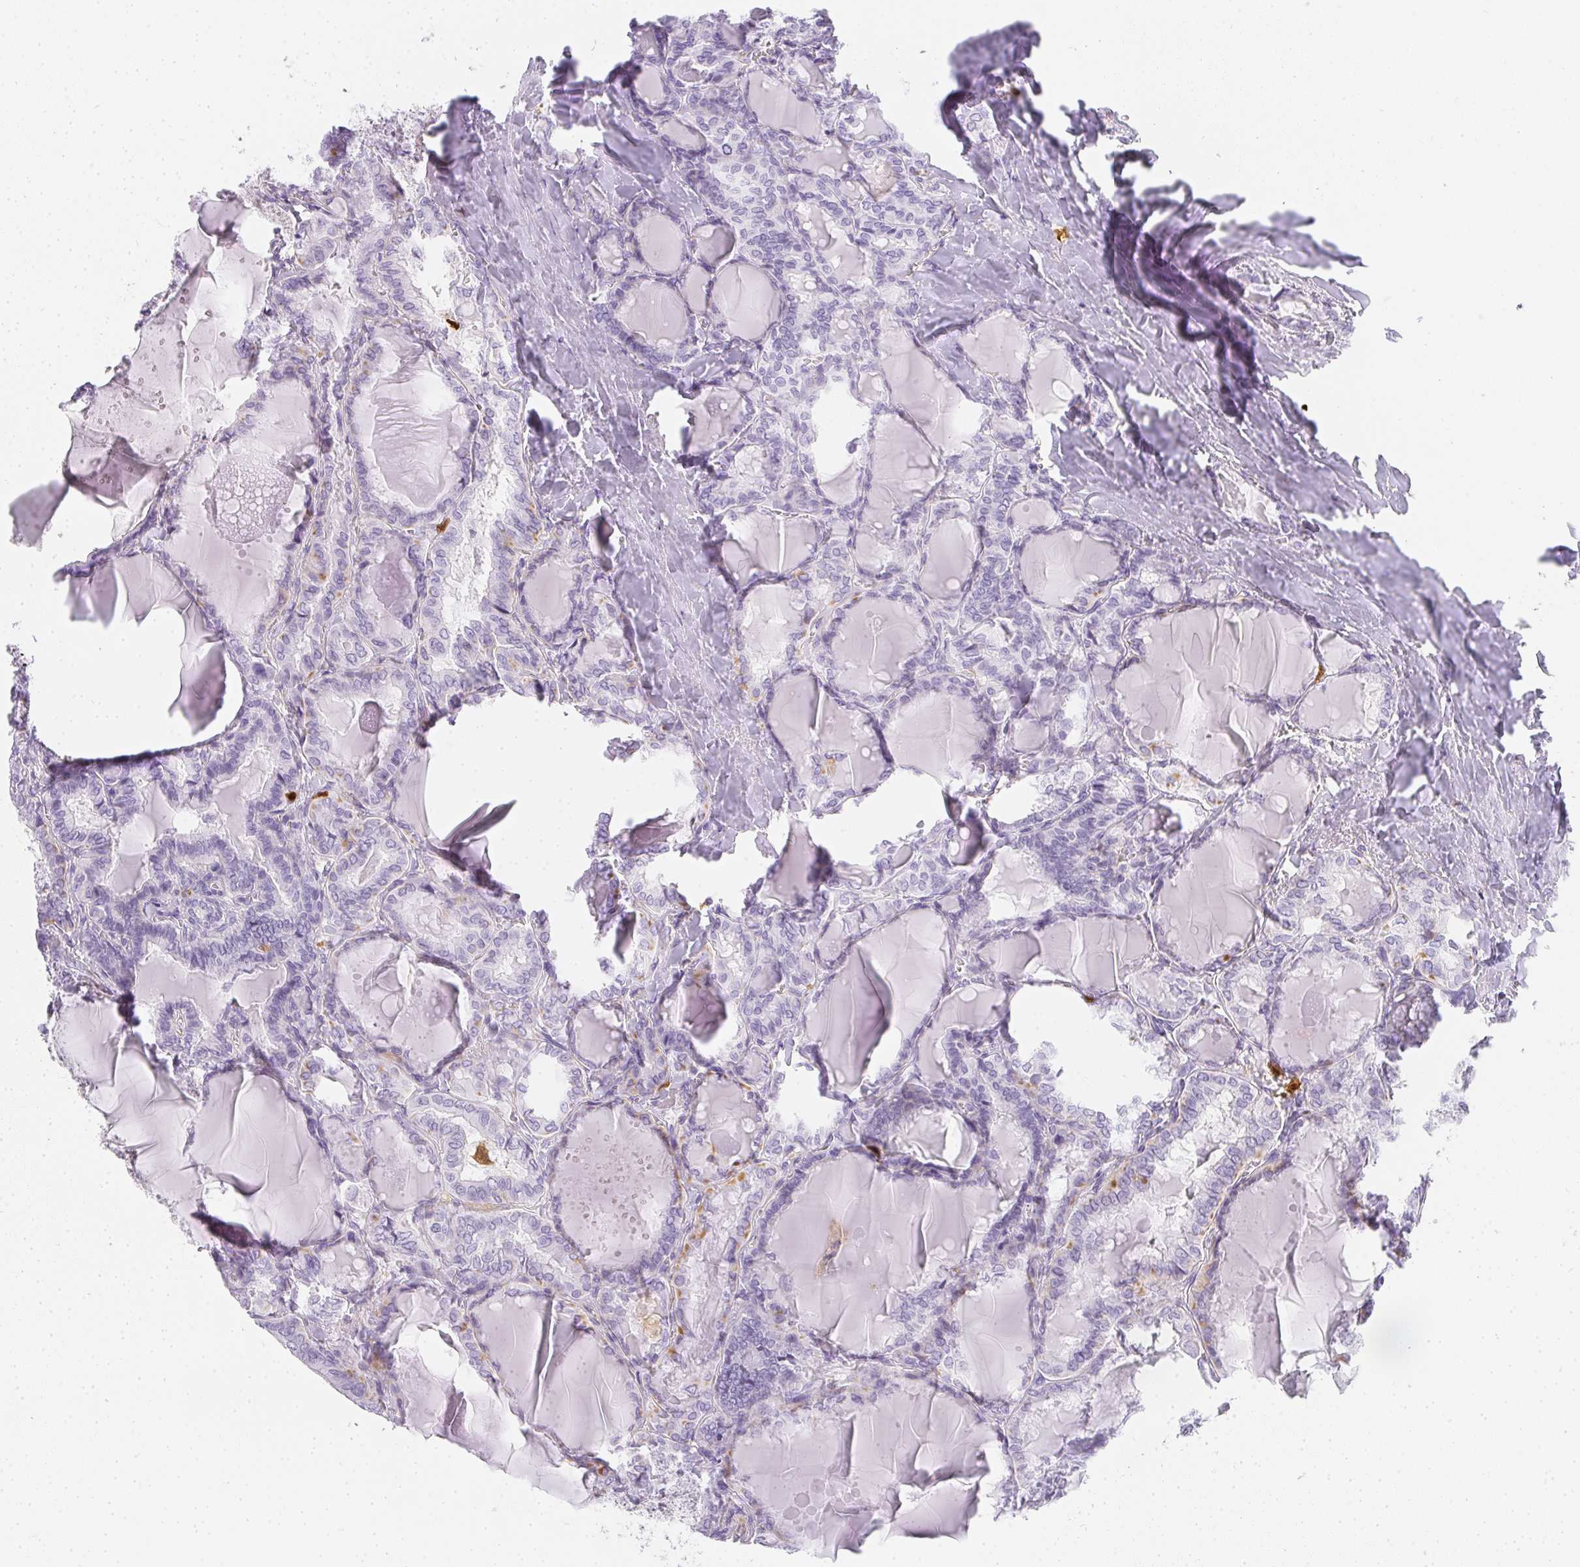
{"staining": {"intensity": "negative", "quantity": "none", "location": "none"}, "tissue": "thyroid cancer", "cell_type": "Tumor cells", "image_type": "cancer", "snomed": [{"axis": "morphology", "description": "Papillary adenocarcinoma, NOS"}, {"axis": "topography", "description": "Thyroid gland"}], "caption": "Human papillary adenocarcinoma (thyroid) stained for a protein using immunohistochemistry demonstrates no positivity in tumor cells.", "gene": "HK3", "patient": {"sex": "female", "age": 46}}